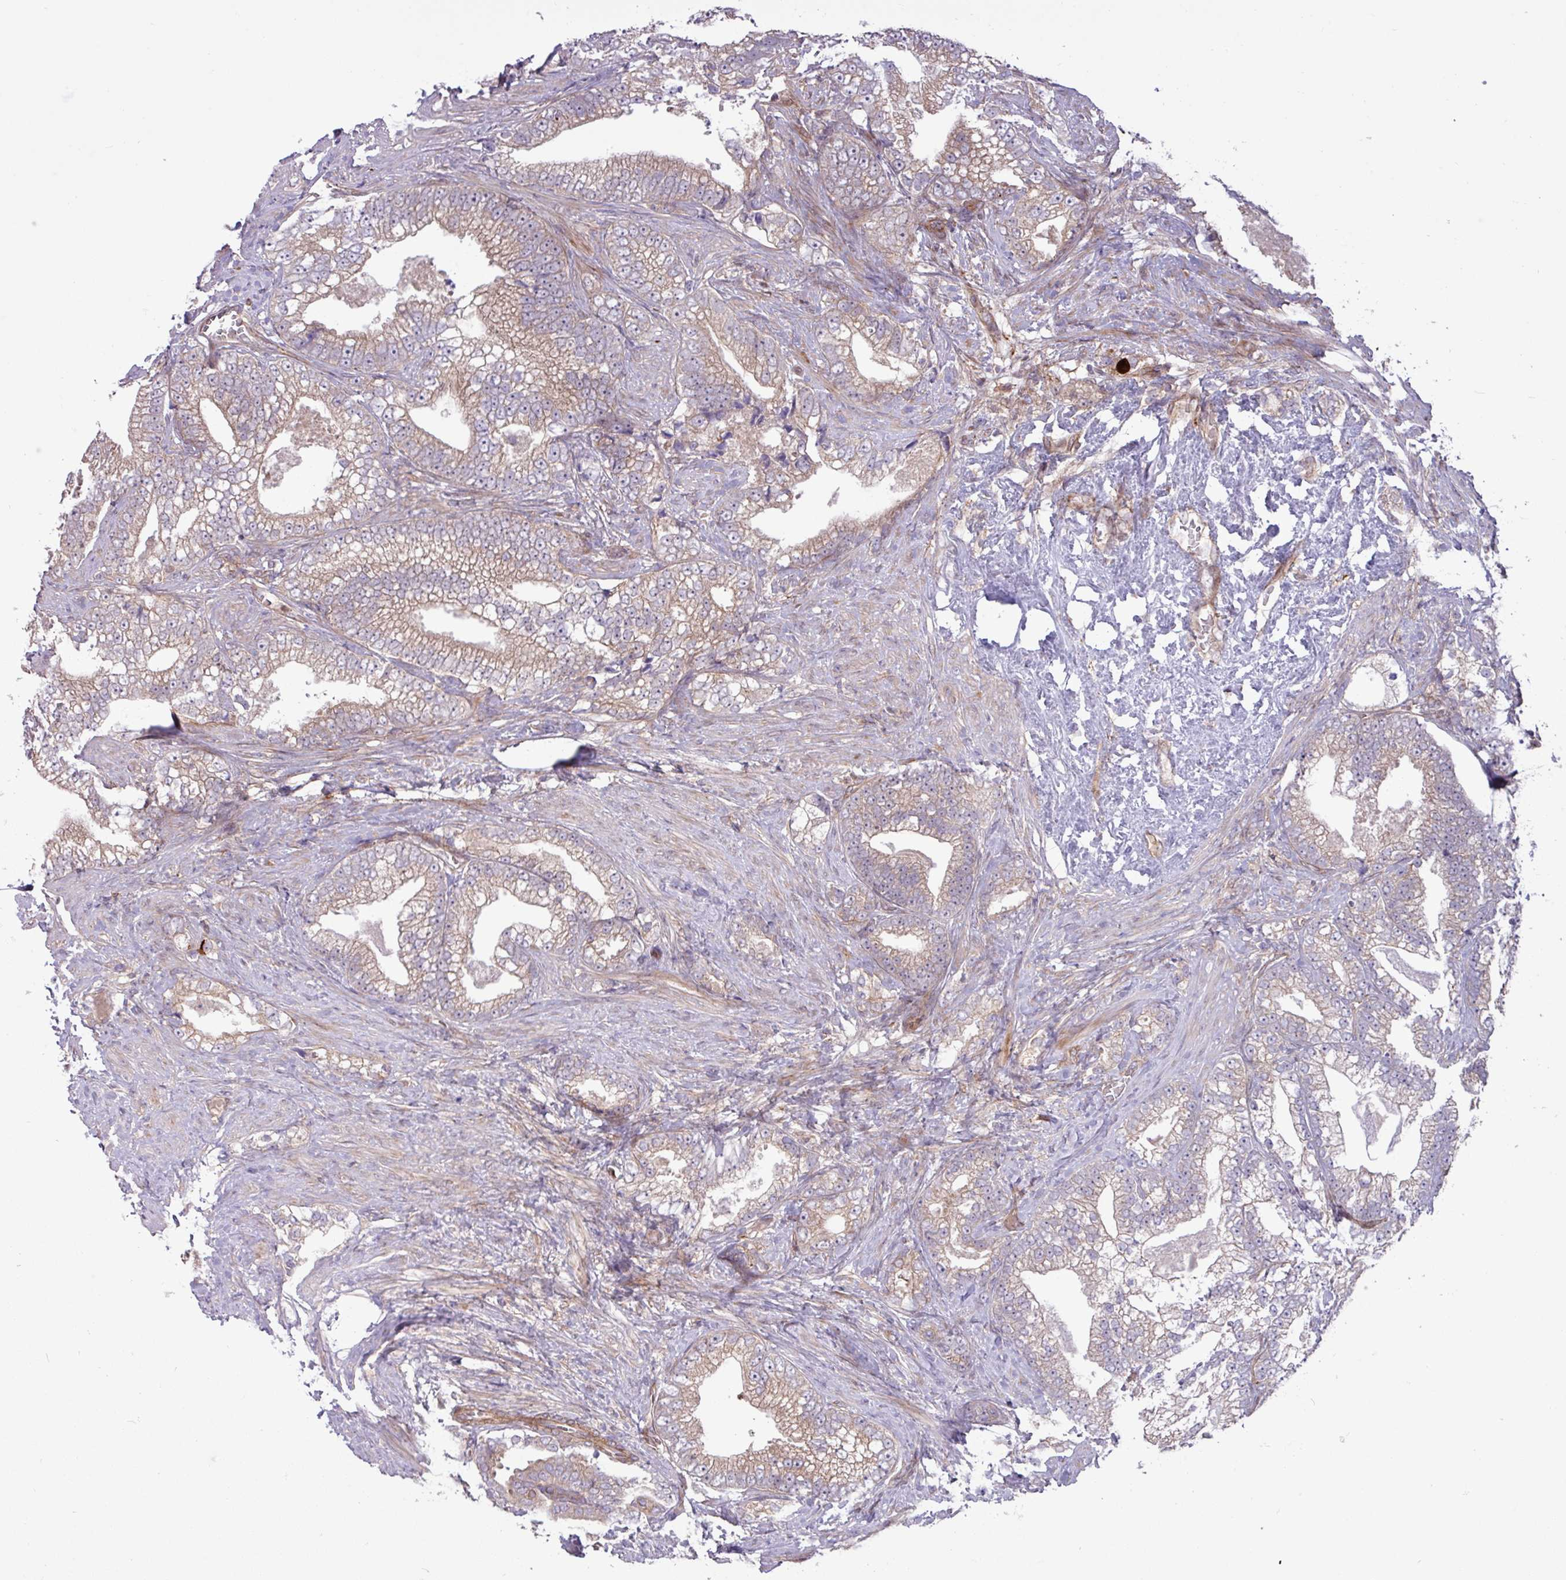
{"staining": {"intensity": "moderate", "quantity": "25%-75%", "location": "cytoplasmic/membranous"}, "tissue": "prostate cancer", "cell_type": "Tumor cells", "image_type": "cancer", "snomed": [{"axis": "morphology", "description": "Adenocarcinoma, High grade"}, {"axis": "topography", "description": "Prostate and seminal vesicle, NOS"}], "caption": "This photomicrograph shows immunohistochemistry (IHC) staining of human prostate cancer (adenocarcinoma (high-grade)), with medium moderate cytoplasmic/membranous positivity in about 25%-75% of tumor cells.", "gene": "CNTRL", "patient": {"sex": "male", "age": 67}}